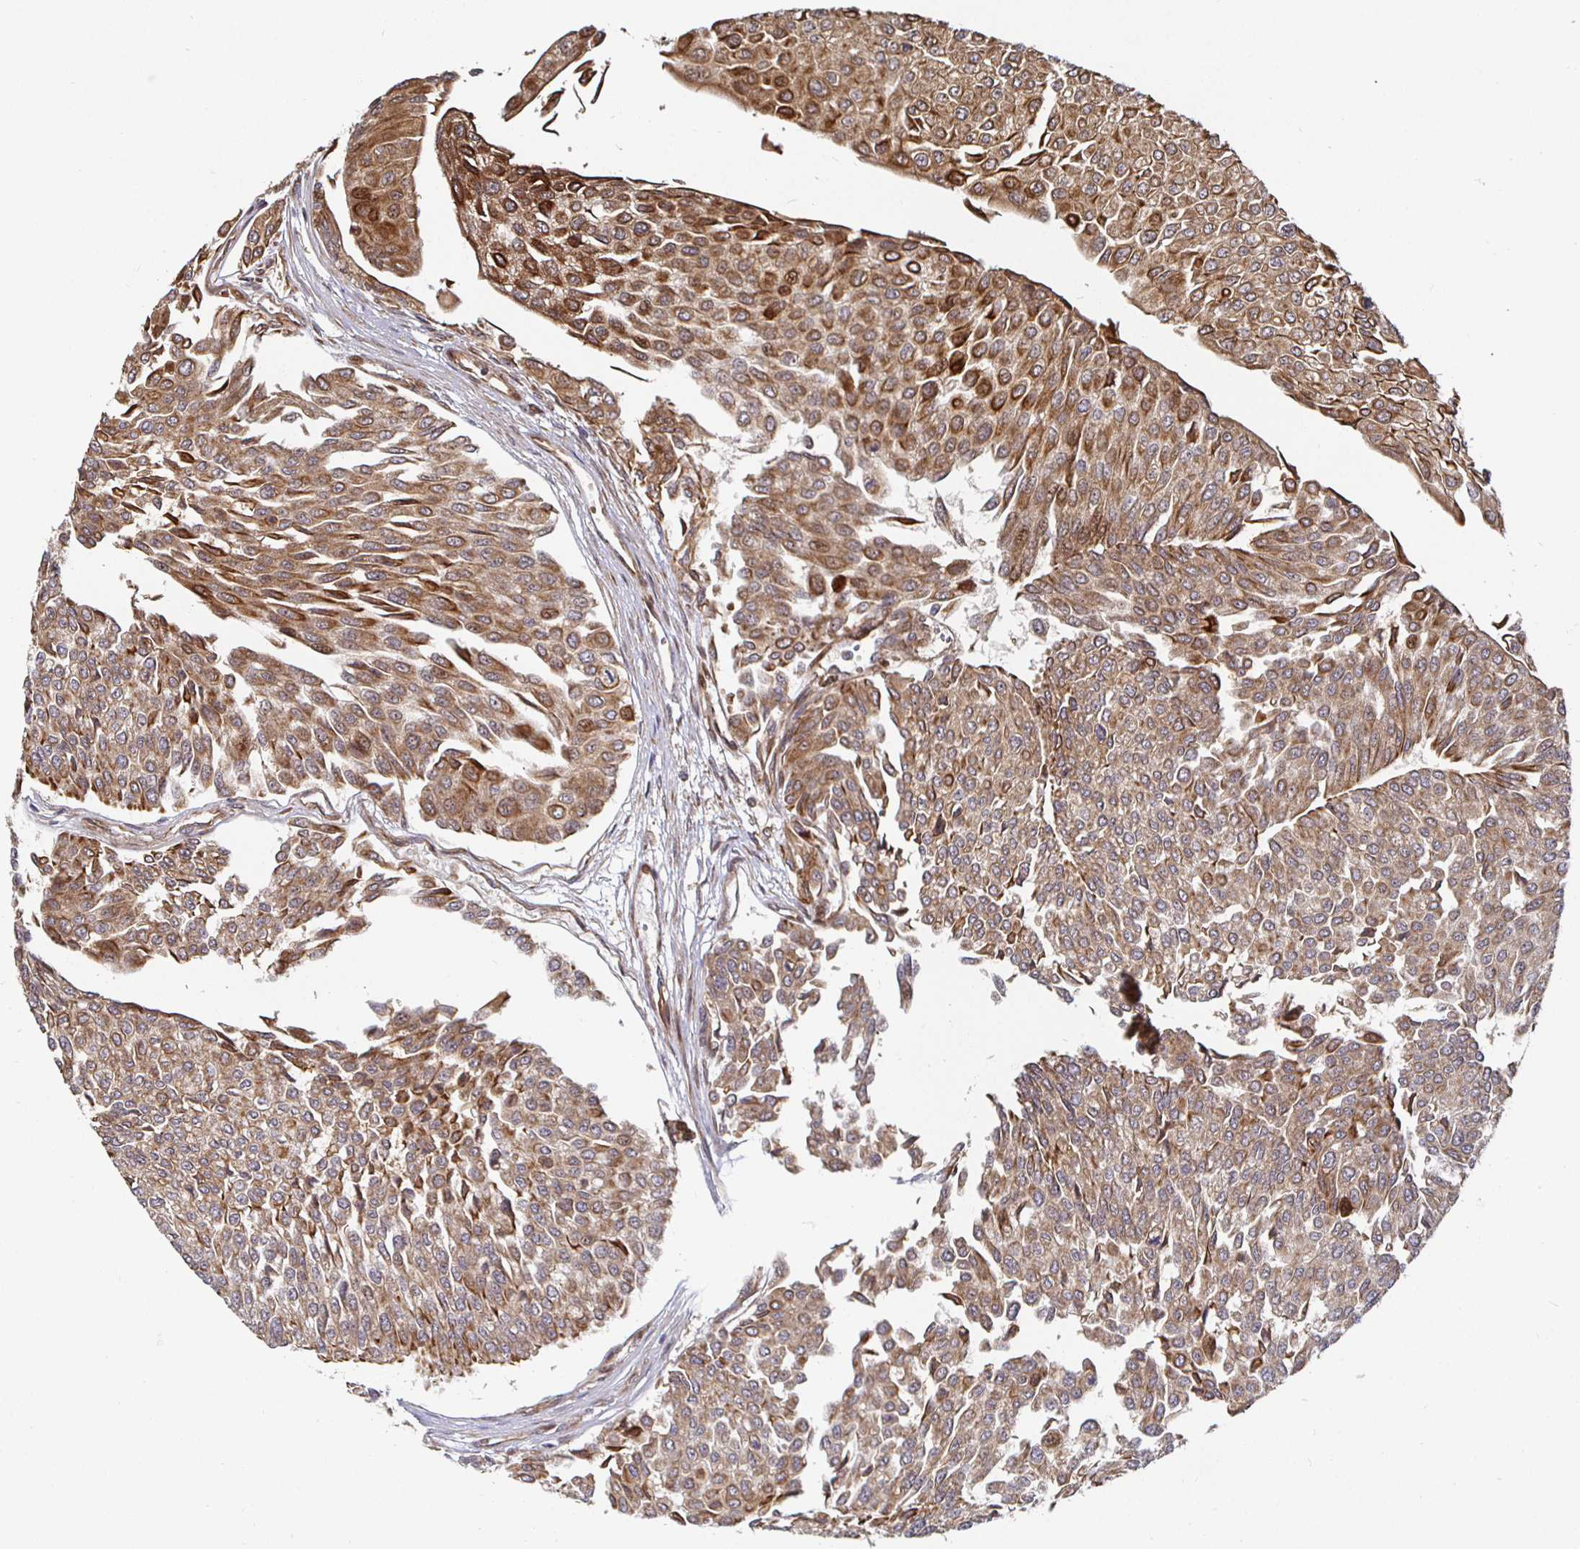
{"staining": {"intensity": "moderate", "quantity": ">75%", "location": "cytoplasmic/membranous"}, "tissue": "urothelial cancer", "cell_type": "Tumor cells", "image_type": "cancer", "snomed": [{"axis": "morphology", "description": "Urothelial carcinoma, NOS"}, {"axis": "topography", "description": "Urinary bladder"}], "caption": "This is an image of immunohistochemistry staining of urothelial cancer, which shows moderate positivity in the cytoplasmic/membranous of tumor cells.", "gene": "TBKBP1", "patient": {"sex": "male", "age": 67}}